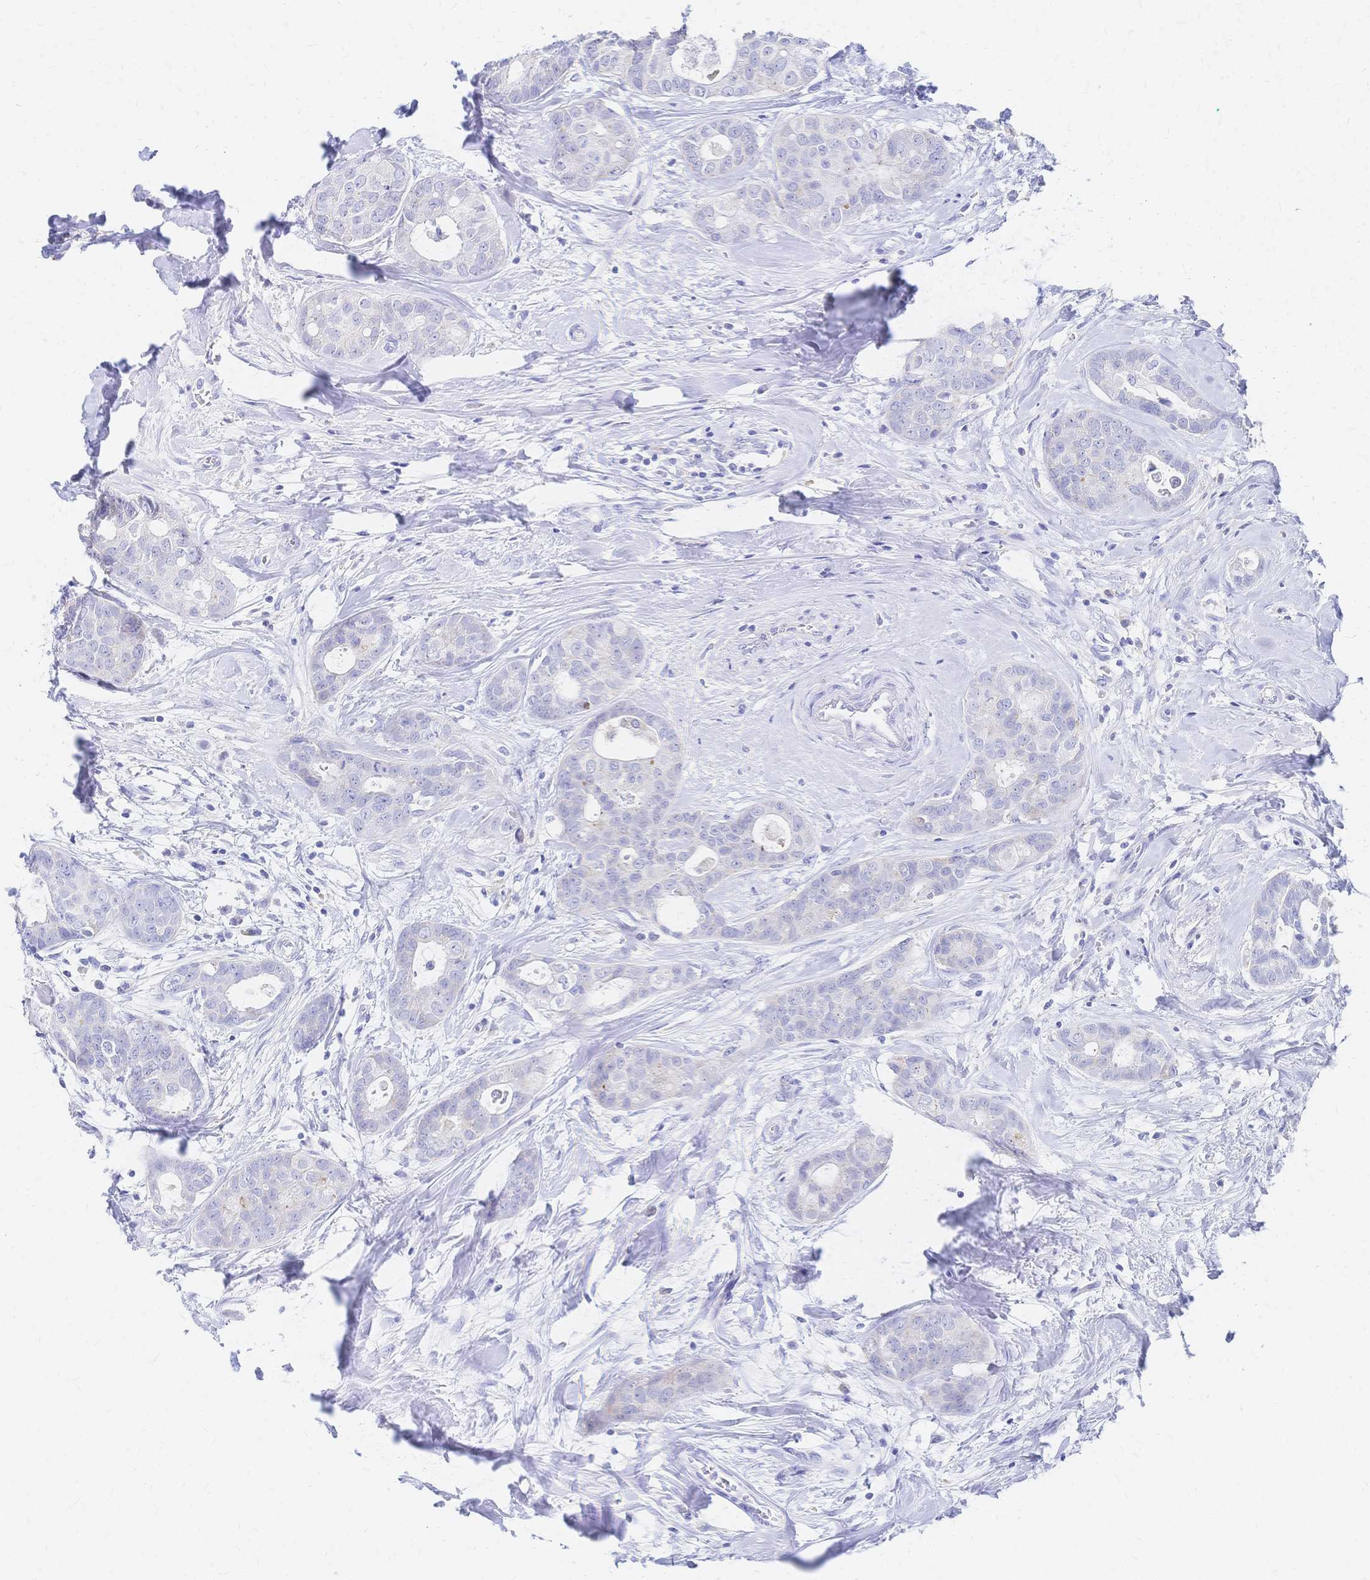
{"staining": {"intensity": "negative", "quantity": "none", "location": "none"}, "tissue": "breast cancer", "cell_type": "Tumor cells", "image_type": "cancer", "snomed": [{"axis": "morphology", "description": "Duct carcinoma"}, {"axis": "topography", "description": "Breast"}], "caption": "Immunohistochemical staining of breast cancer reveals no significant expression in tumor cells.", "gene": "SLC5A1", "patient": {"sex": "female", "age": 45}}